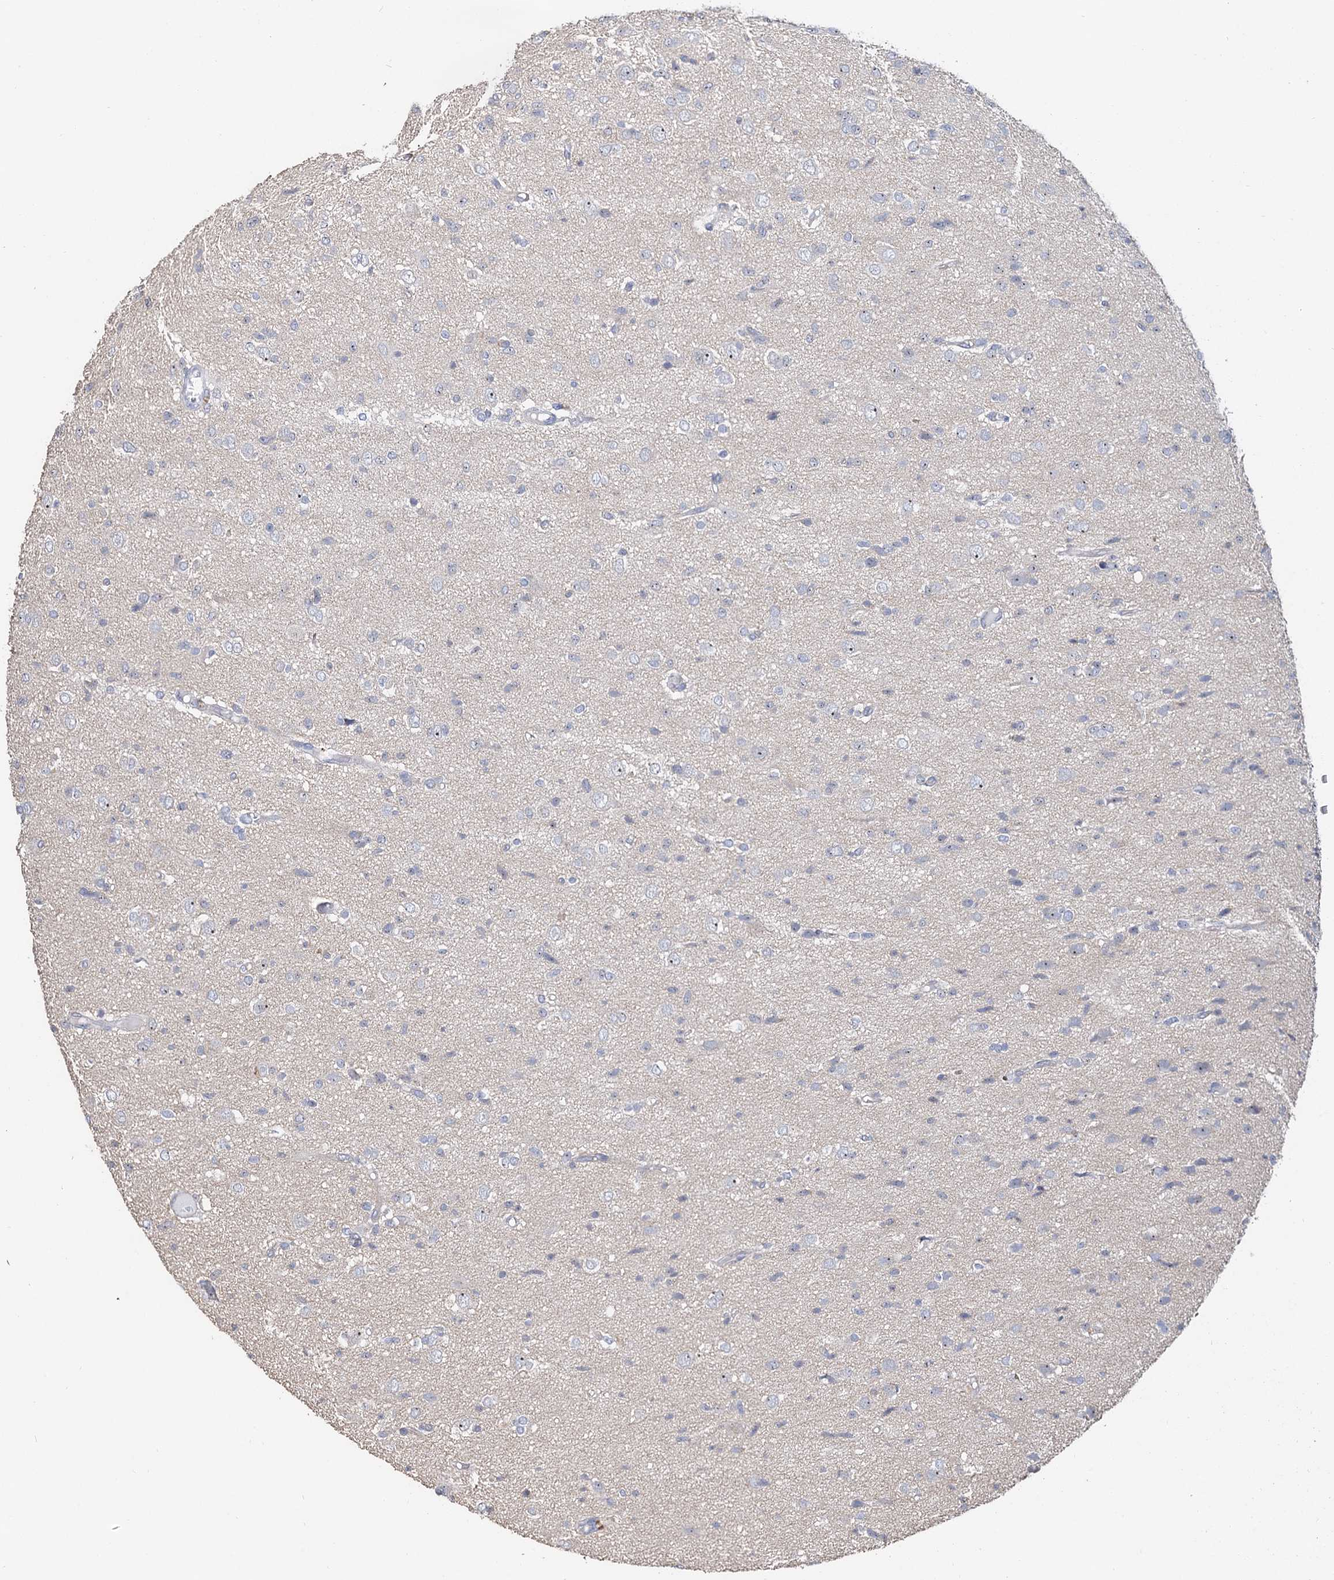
{"staining": {"intensity": "negative", "quantity": "none", "location": "none"}, "tissue": "glioma", "cell_type": "Tumor cells", "image_type": "cancer", "snomed": [{"axis": "morphology", "description": "Glioma, malignant, High grade"}, {"axis": "topography", "description": "Brain"}], "caption": "An IHC micrograph of glioma is shown. There is no staining in tumor cells of glioma.", "gene": "C2CD3", "patient": {"sex": "female", "age": 59}}